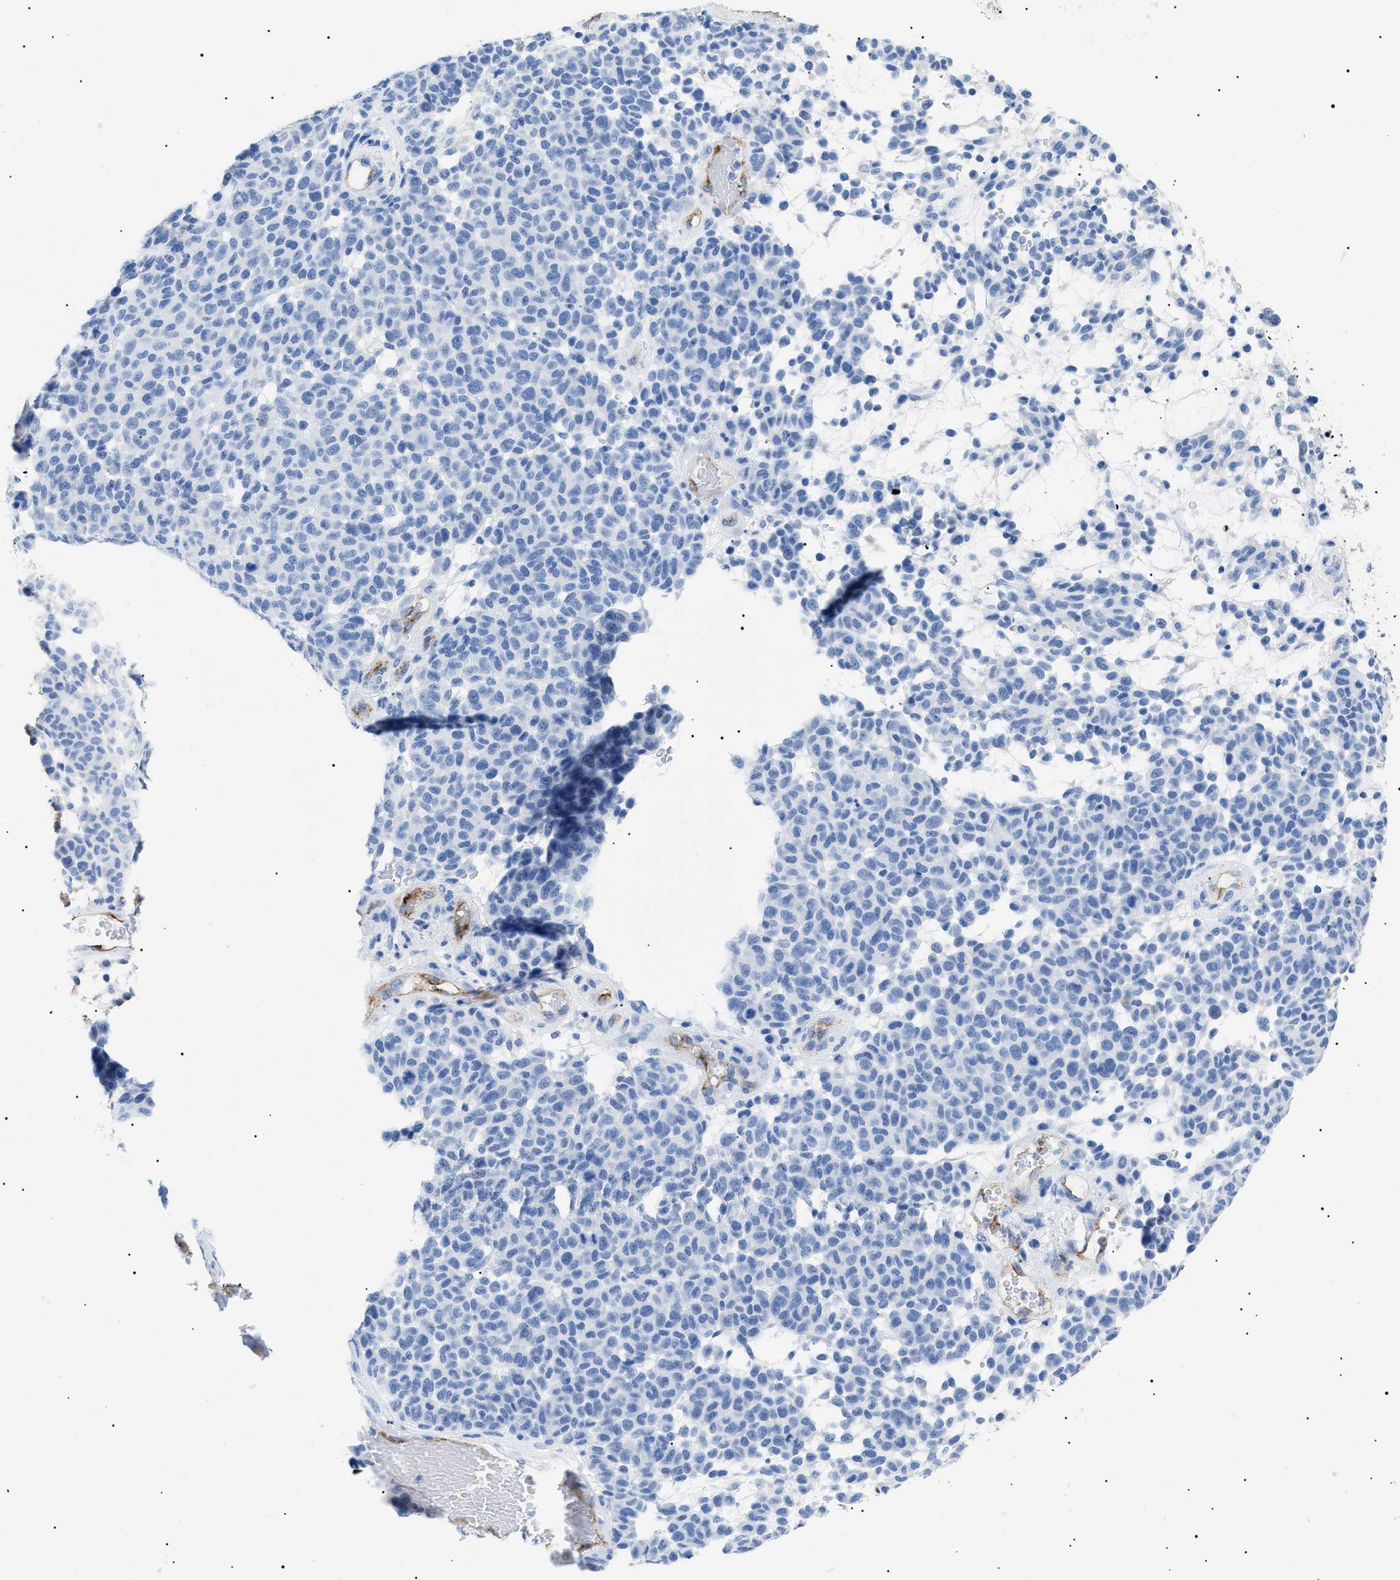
{"staining": {"intensity": "negative", "quantity": "none", "location": "none"}, "tissue": "melanoma", "cell_type": "Tumor cells", "image_type": "cancer", "snomed": [{"axis": "morphology", "description": "Malignant melanoma, NOS"}, {"axis": "topography", "description": "Skin"}], "caption": "High power microscopy micrograph of an immunohistochemistry image of melanoma, revealing no significant expression in tumor cells.", "gene": "PODXL", "patient": {"sex": "male", "age": 59}}